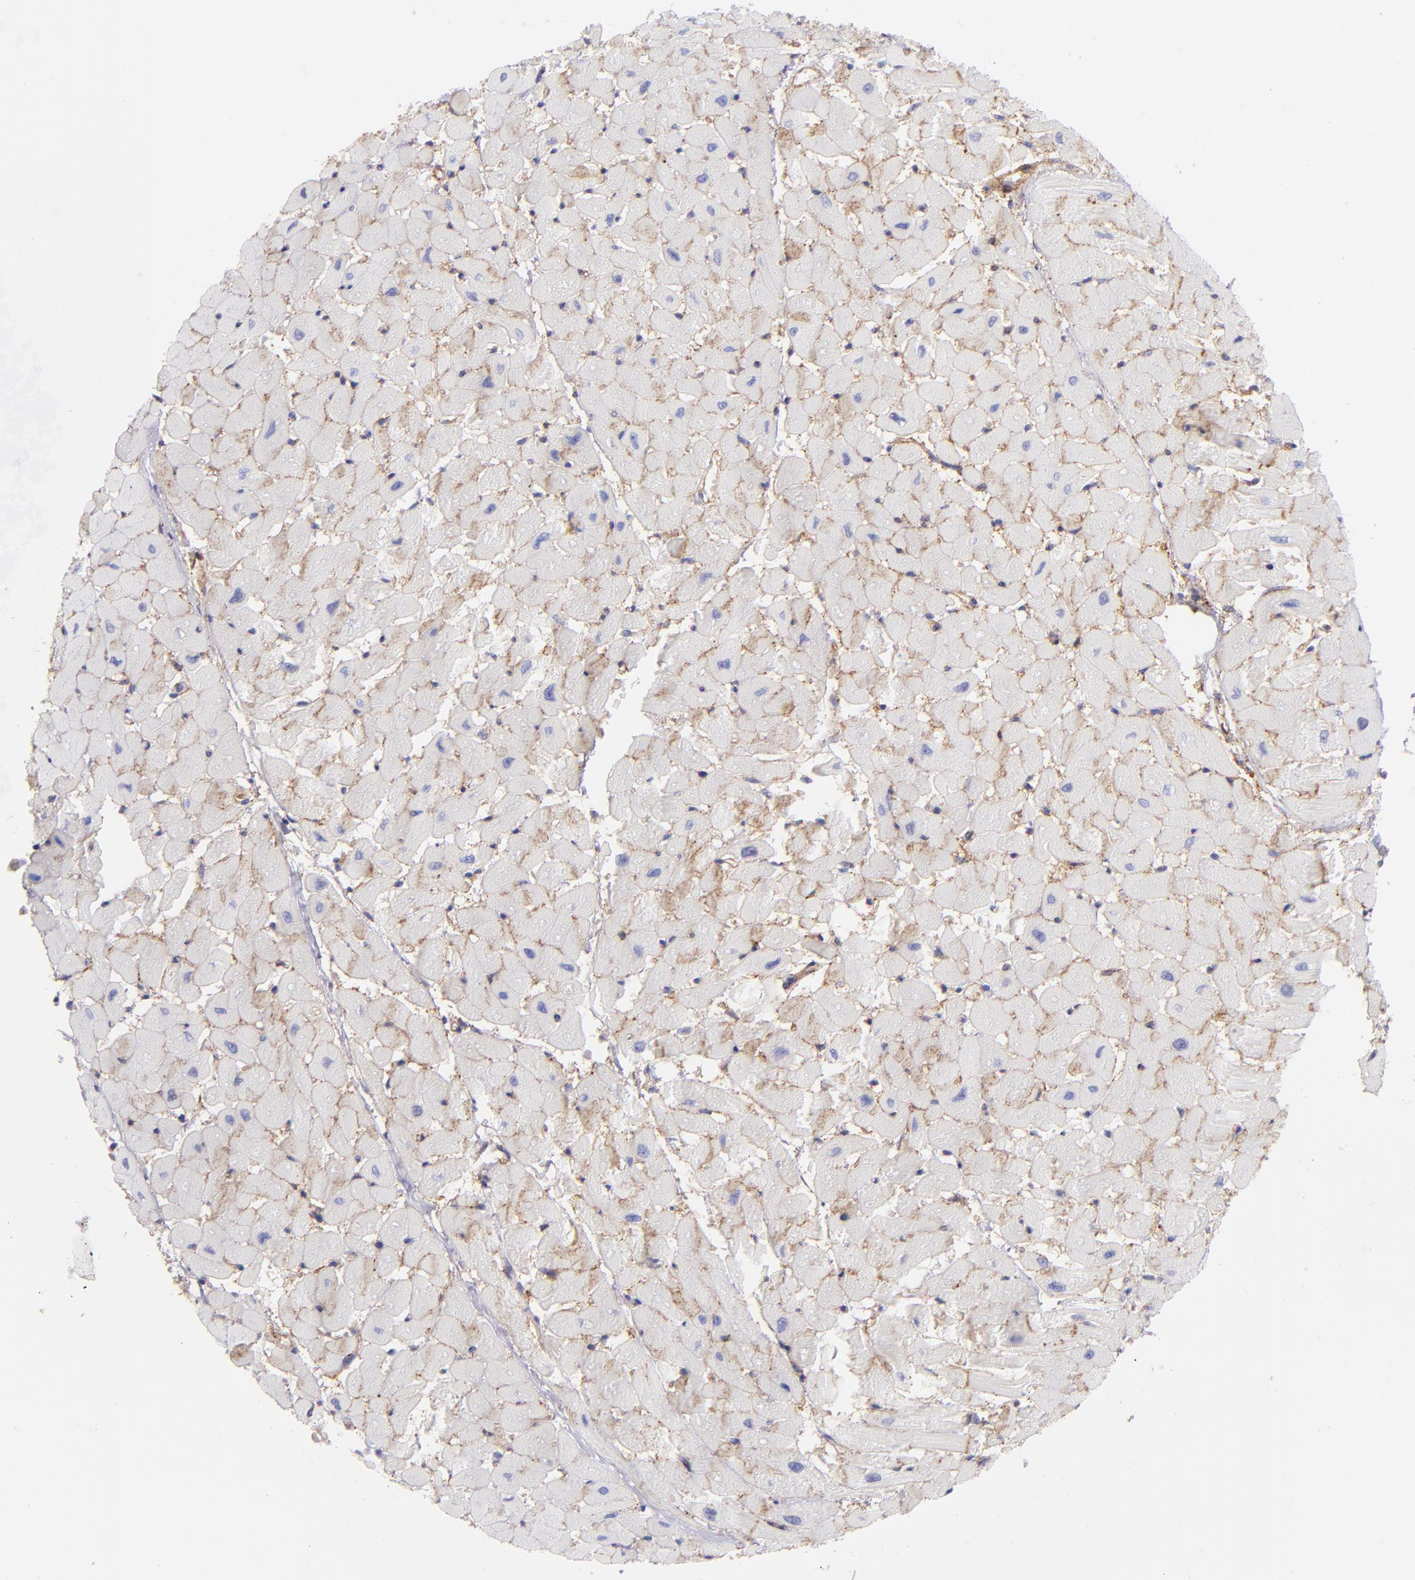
{"staining": {"intensity": "moderate", "quantity": ">75%", "location": "cytoplasmic/membranous"}, "tissue": "heart muscle", "cell_type": "Cardiomyocytes", "image_type": "normal", "snomed": [{"axis": "morphology", "description": "Normal tissue, NOS"}, {"axis": "topography", "description": "Heart"}], "caption": "An image showing moderate cytoplasmic/membranous expression in approximately >75% of cardiomyocytes in normal heart muscle, as visualized by brown immunohistochemical staining.", "gene": "CD81", "patient": {"sex": "female", "age": 19}}